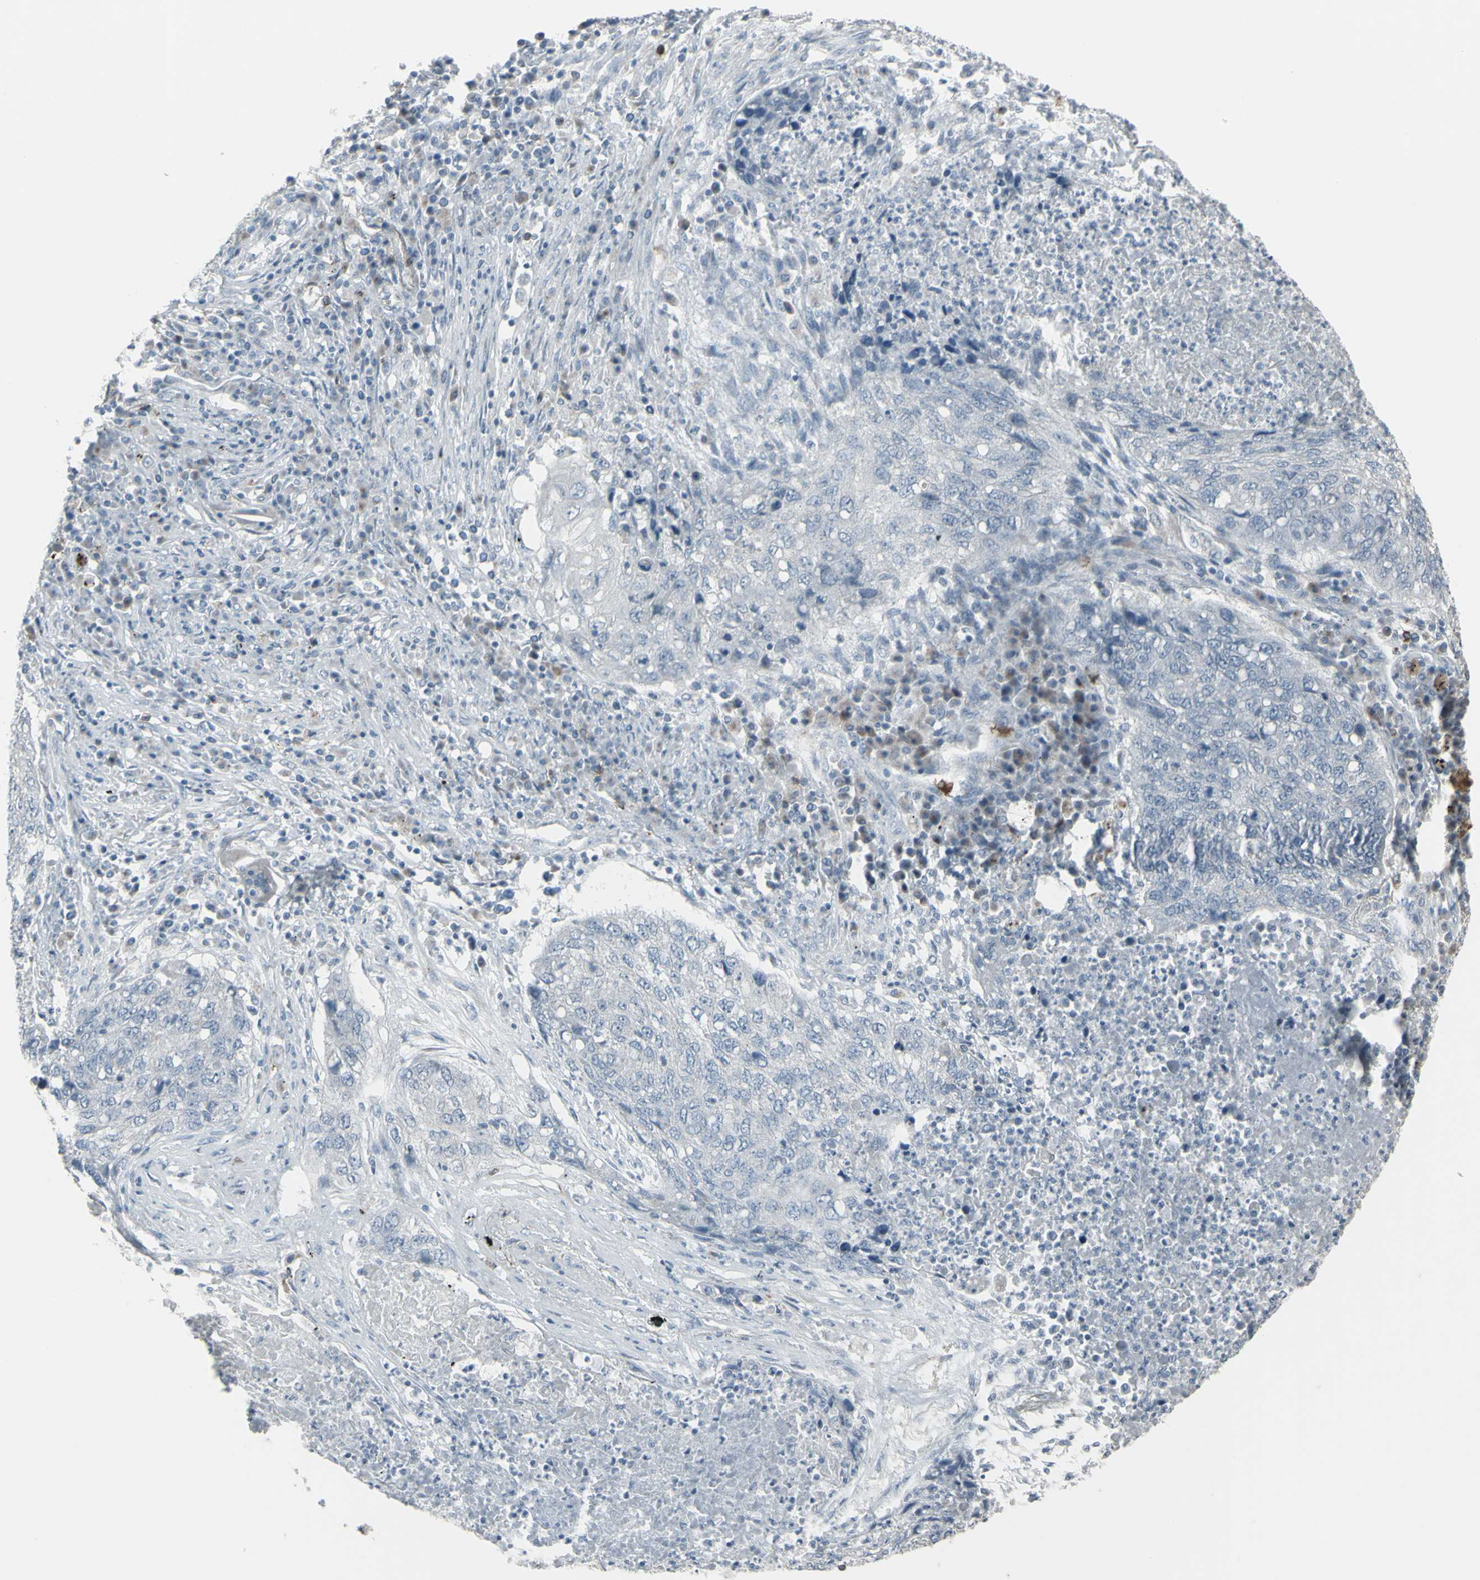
{"staining": {"intensity": "negative", "quantity": "none", "location": "none"}, "tissue": "lung cancer", "cell_type": "Tumor cells", "image_type": "cancer", "snomed": [{"axis": "morphology", "description": "Squamous cell carcinoma, NOS"}, {"axis": "topography", "description": "Lung"}], "caption": "A micrograph of human lung cancer (squamous cell carcinoma) is negative for staining in tumor cells.", "gene": "CD79B", "patient": {"sex": "female", "age": 63}}